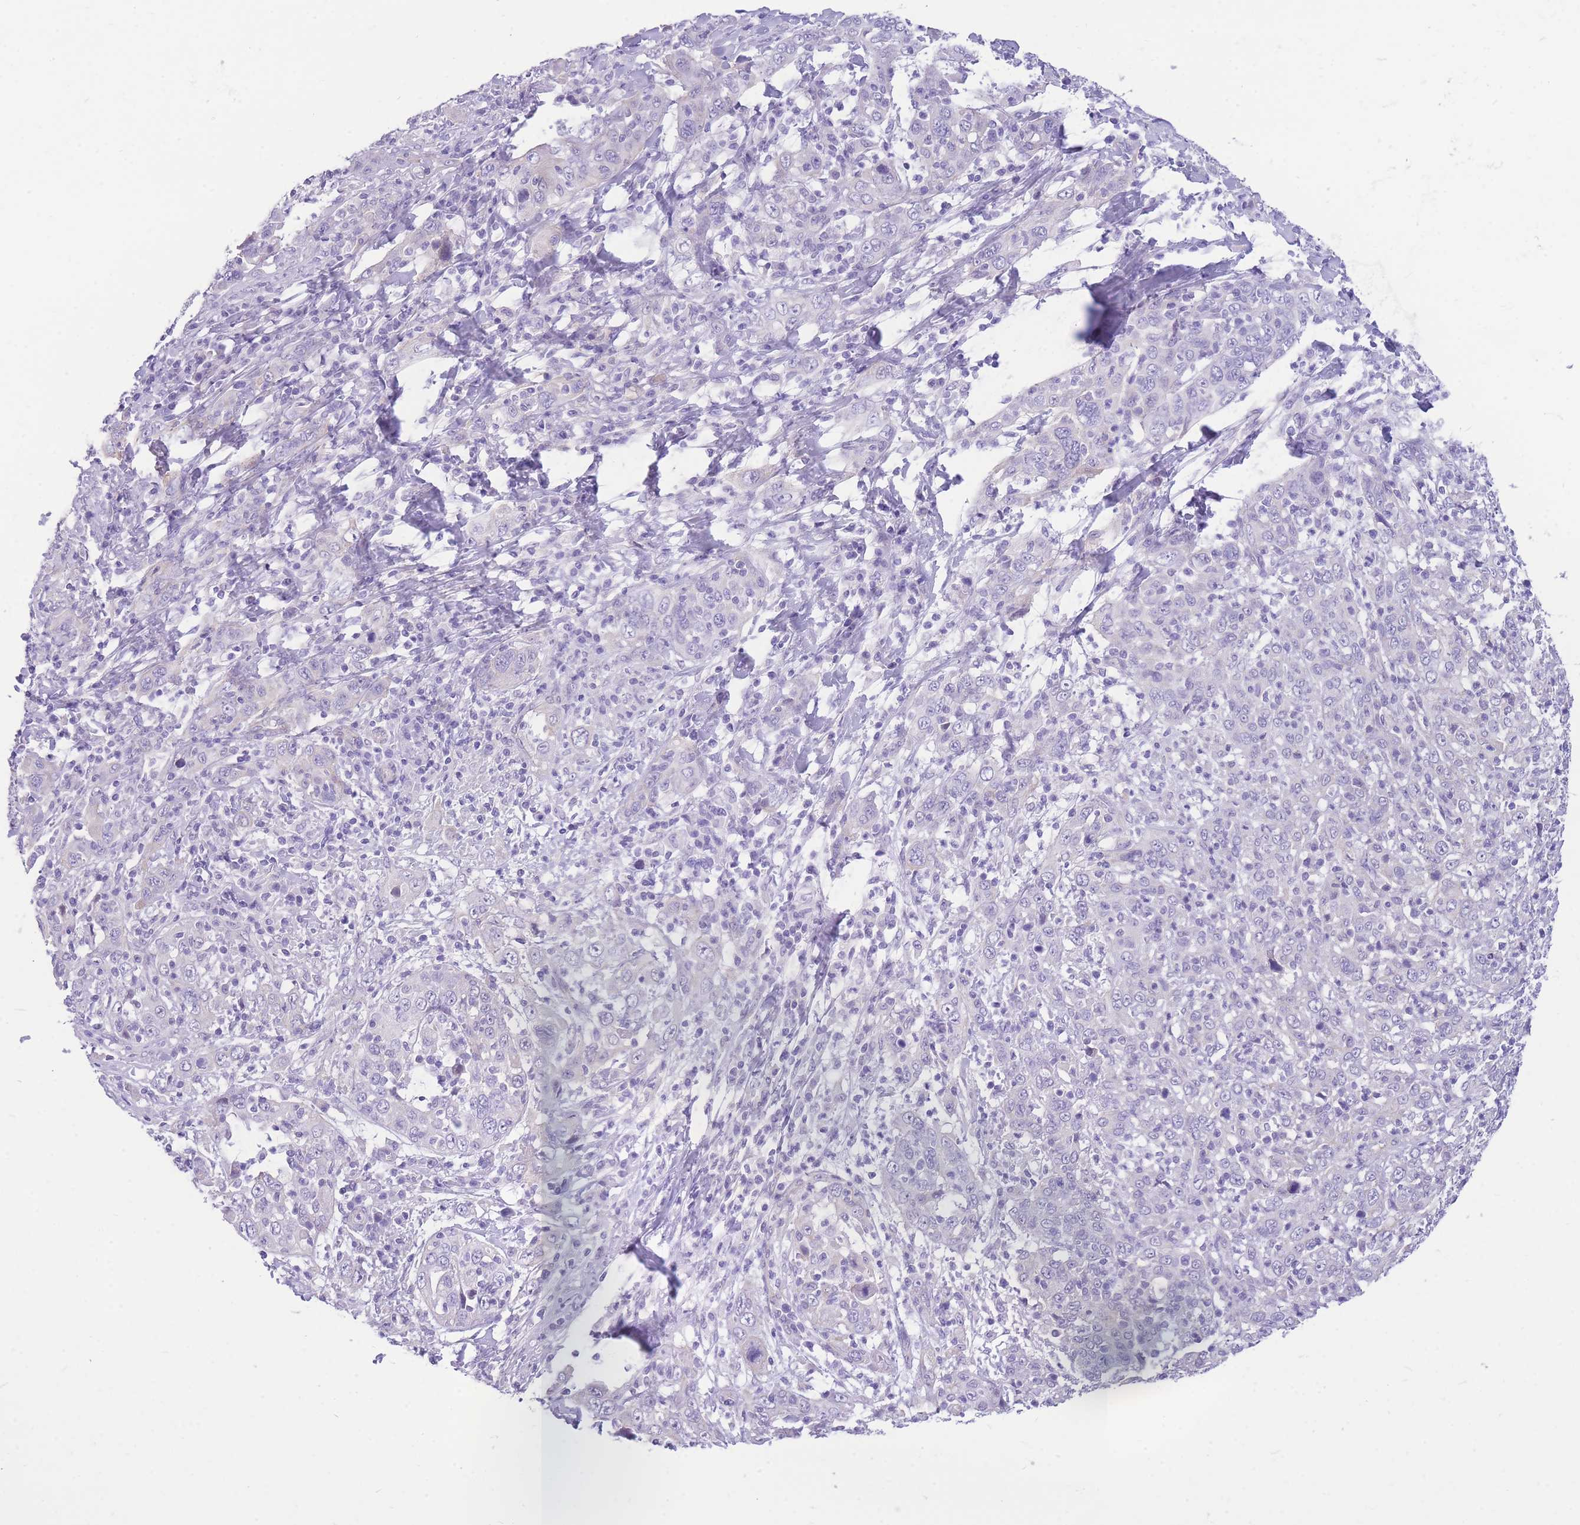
{"staining": {"intensity": "negative", "quantity": "none", "location": "none"}, "tissue": "cervical cancer", "cell_type": "Tumor cells", "image_type": "cancer", "snomed": [{"axis": "morphology", "description": "Squamous cell carcinoma, NOS"}, {"axis": "topography", "description": "Cervix"}], "caption": "The micrograph shows no significant staining in tumor cells of cervical cancer.", "gene": "ZNF311", "patient": {"sex": "female", "age": 46}}